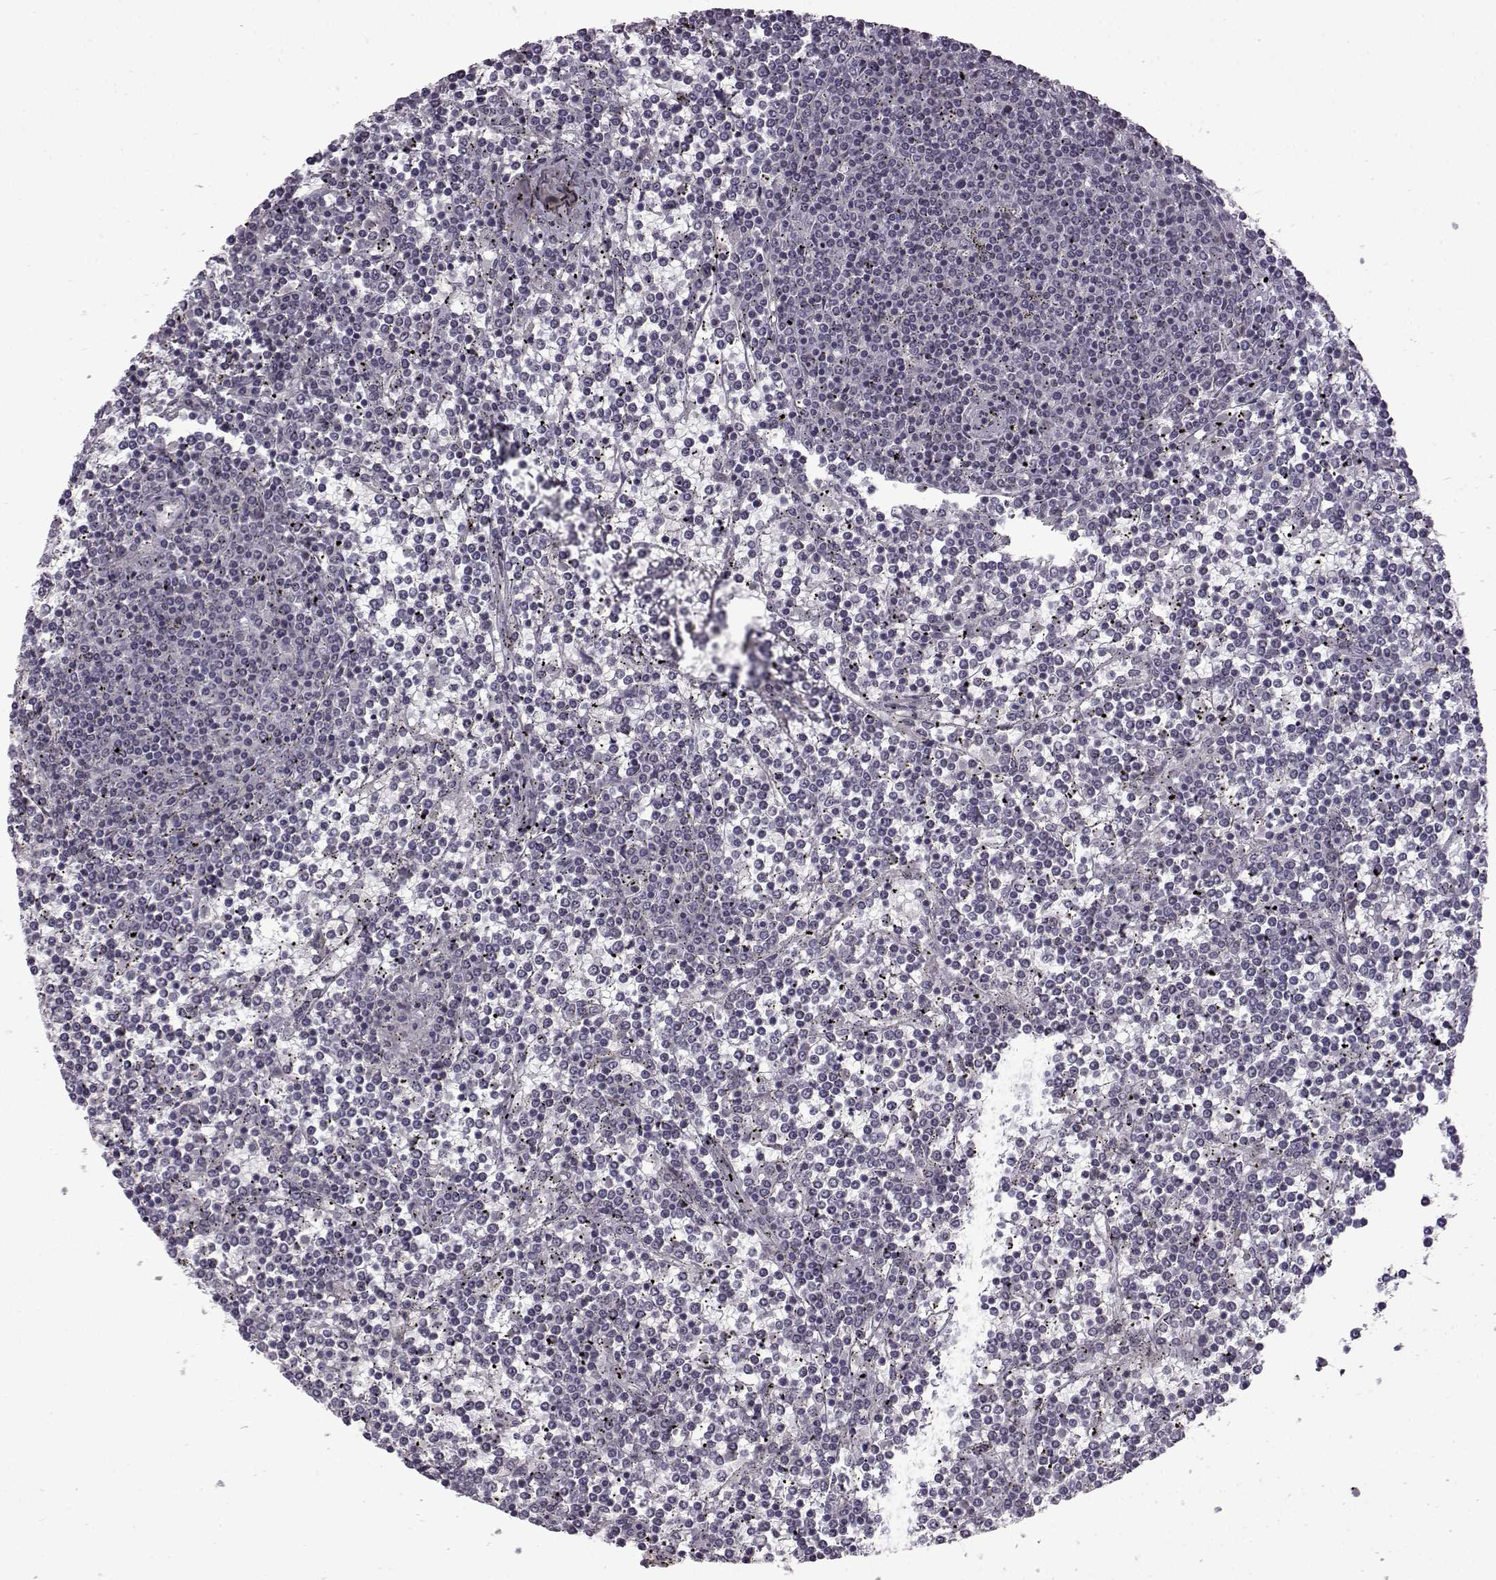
{"staining": {"intensity": "negative", "quantity": "none", "location": "none"}, "tissue": "lymphoma", "cell_type": "Tumor cells", "image_type": "cancer", "snomed": [{"axis": "morphology", "description": "Malignant lymphoma, non-Hodgkin's type, Low grade"}, {"axis": "topography", "description": "Spleen"}], "caption": "IHC image of neoplastic tissue: human lymphoma stained with DAB (3,3'-diaminobenzidine) reveals no significant protein positivity in tumor cells.", "gene": "SYNPO2", "patient": {"sex": "female", "age": 19}}